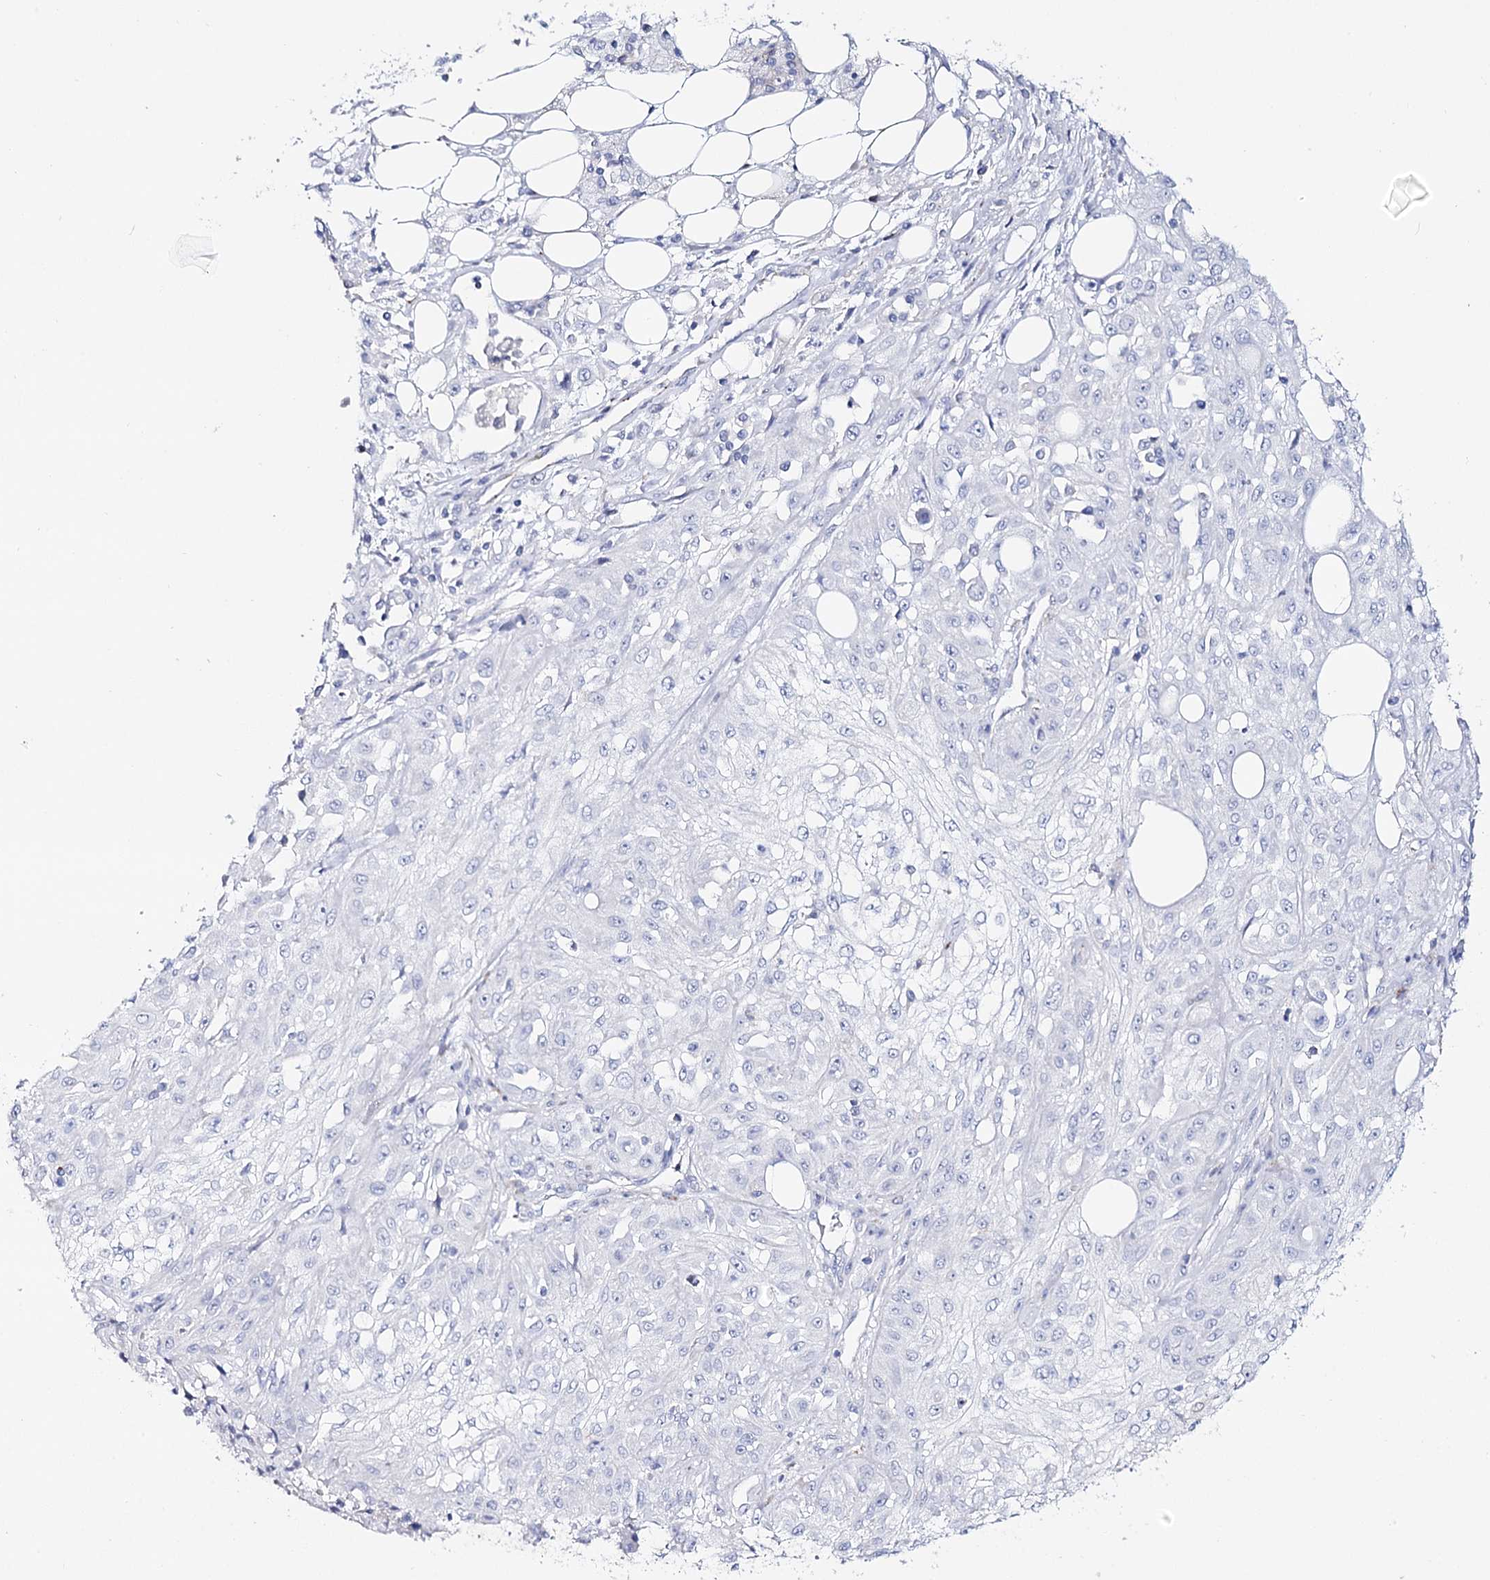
{"staining": {"intensity": "negative", "quantity": "none", "location": "none"}, "tissue": "skin cancer", "cell_type": "Tumor cells", "image_type": "cancer", "snomed": [{"axis": "morphology", "description": "Squamous cell carcinoma, NOS"}, {"axis": "morphology", "description": "Squamous cell carcinoma, metastatic, NOS"}, {"axis": "topography", "description": "Skin"}, {"axis": "topography", "description": "Lymph node"}], "caption": "The photomicrograph reveals no staining of tumor cells in squamous cell carcinoma (skin).", "gene": "SLC3A1", "patient": {"sex": "male", "age": 75}}